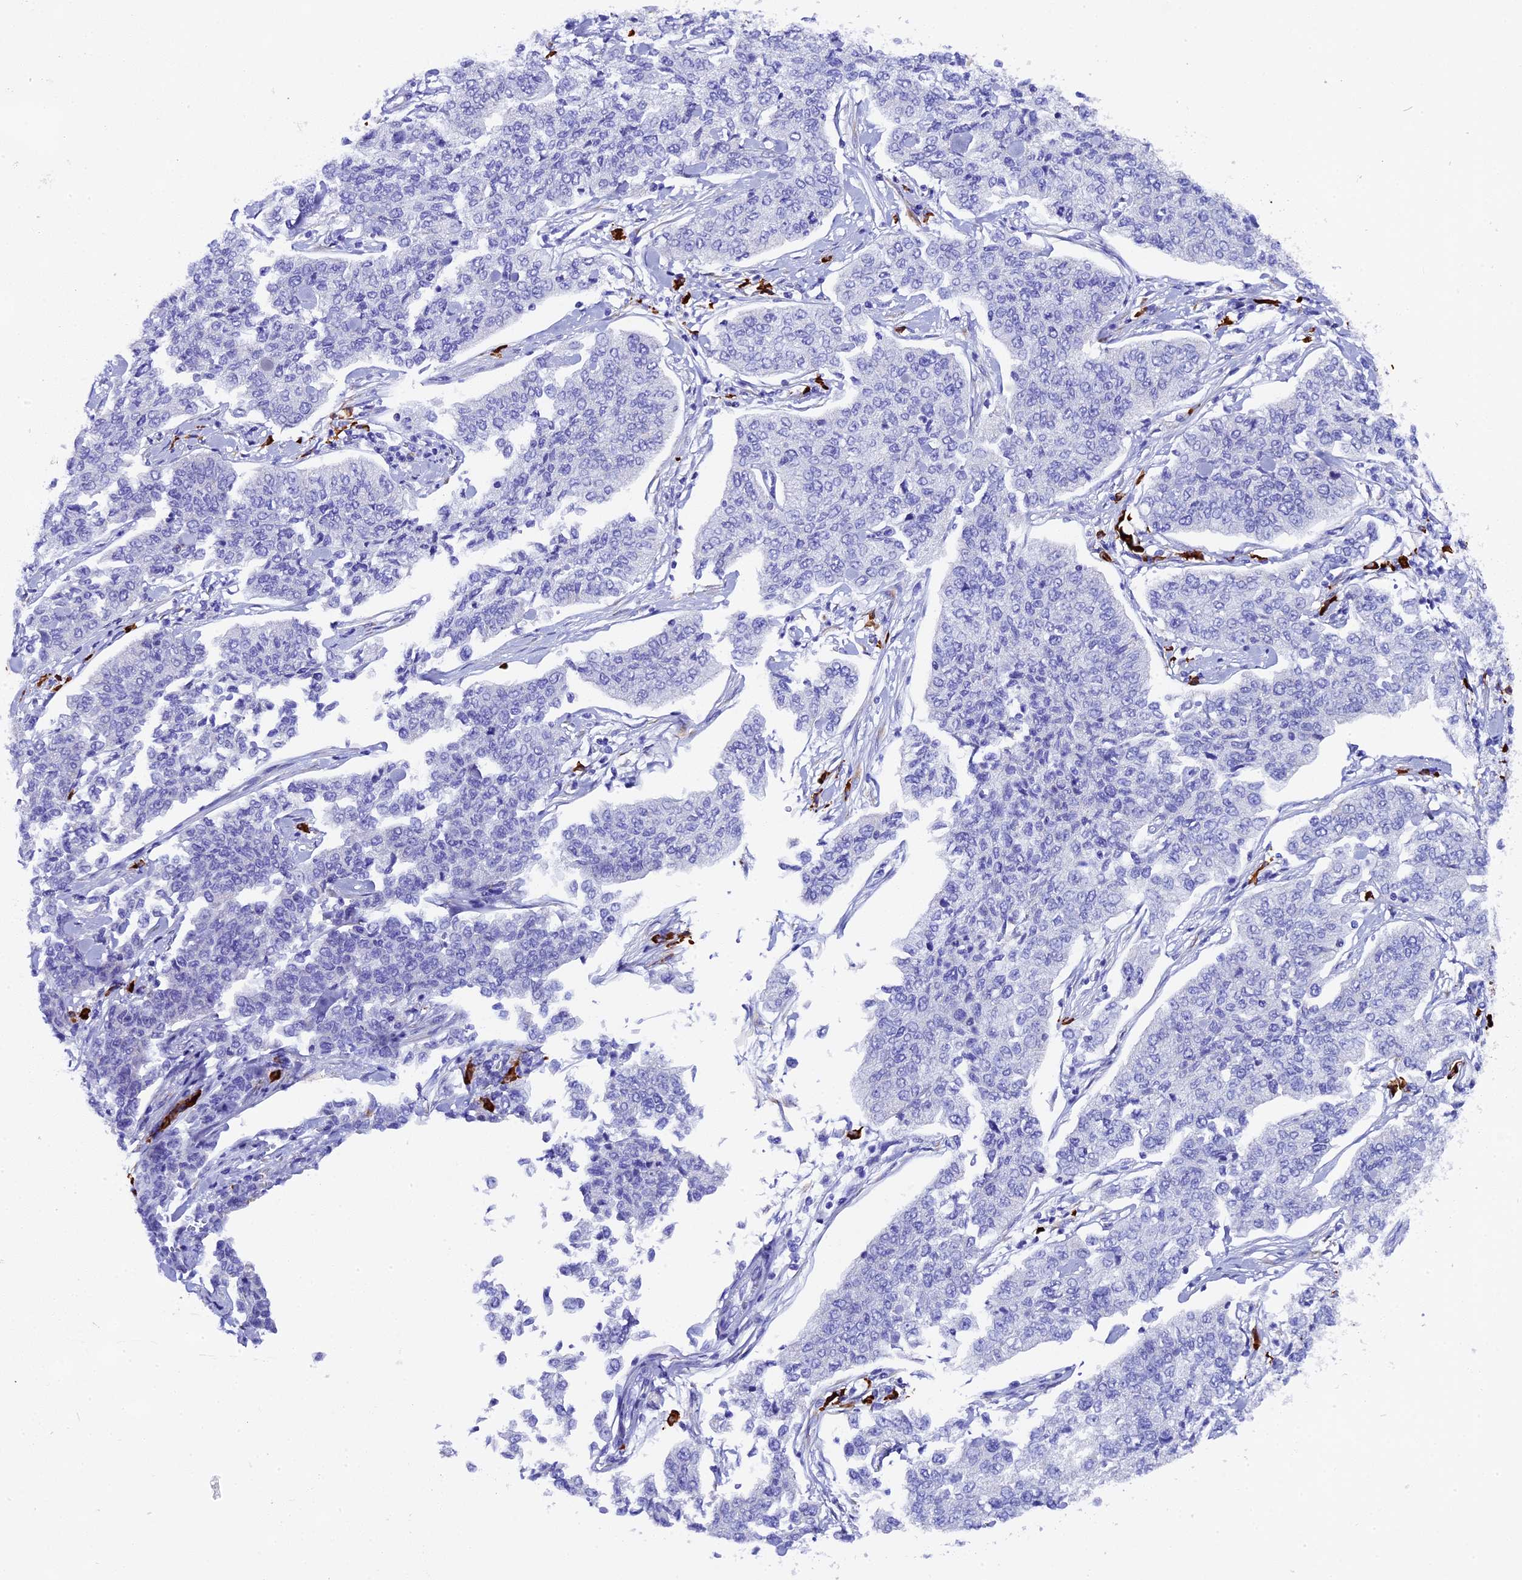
{"staining": {"intensity": "negative", "quantity": "none", "location": "none"}, "tissue": "cervical cancer", "cell_type": "Tumor cells", "image_type": "cancer", "snomed": [{"axis": "morphology", "description": "Squamous cell carcinoma, NOS"}, {"axis": "topography", "description": "Cervix"}], "caption": "Tumor cells are negative for brown protein staining in cervical squamous cell carcinoma.", "gene": "FKBP11", "patient": {"sex": "female", "age": 35}}